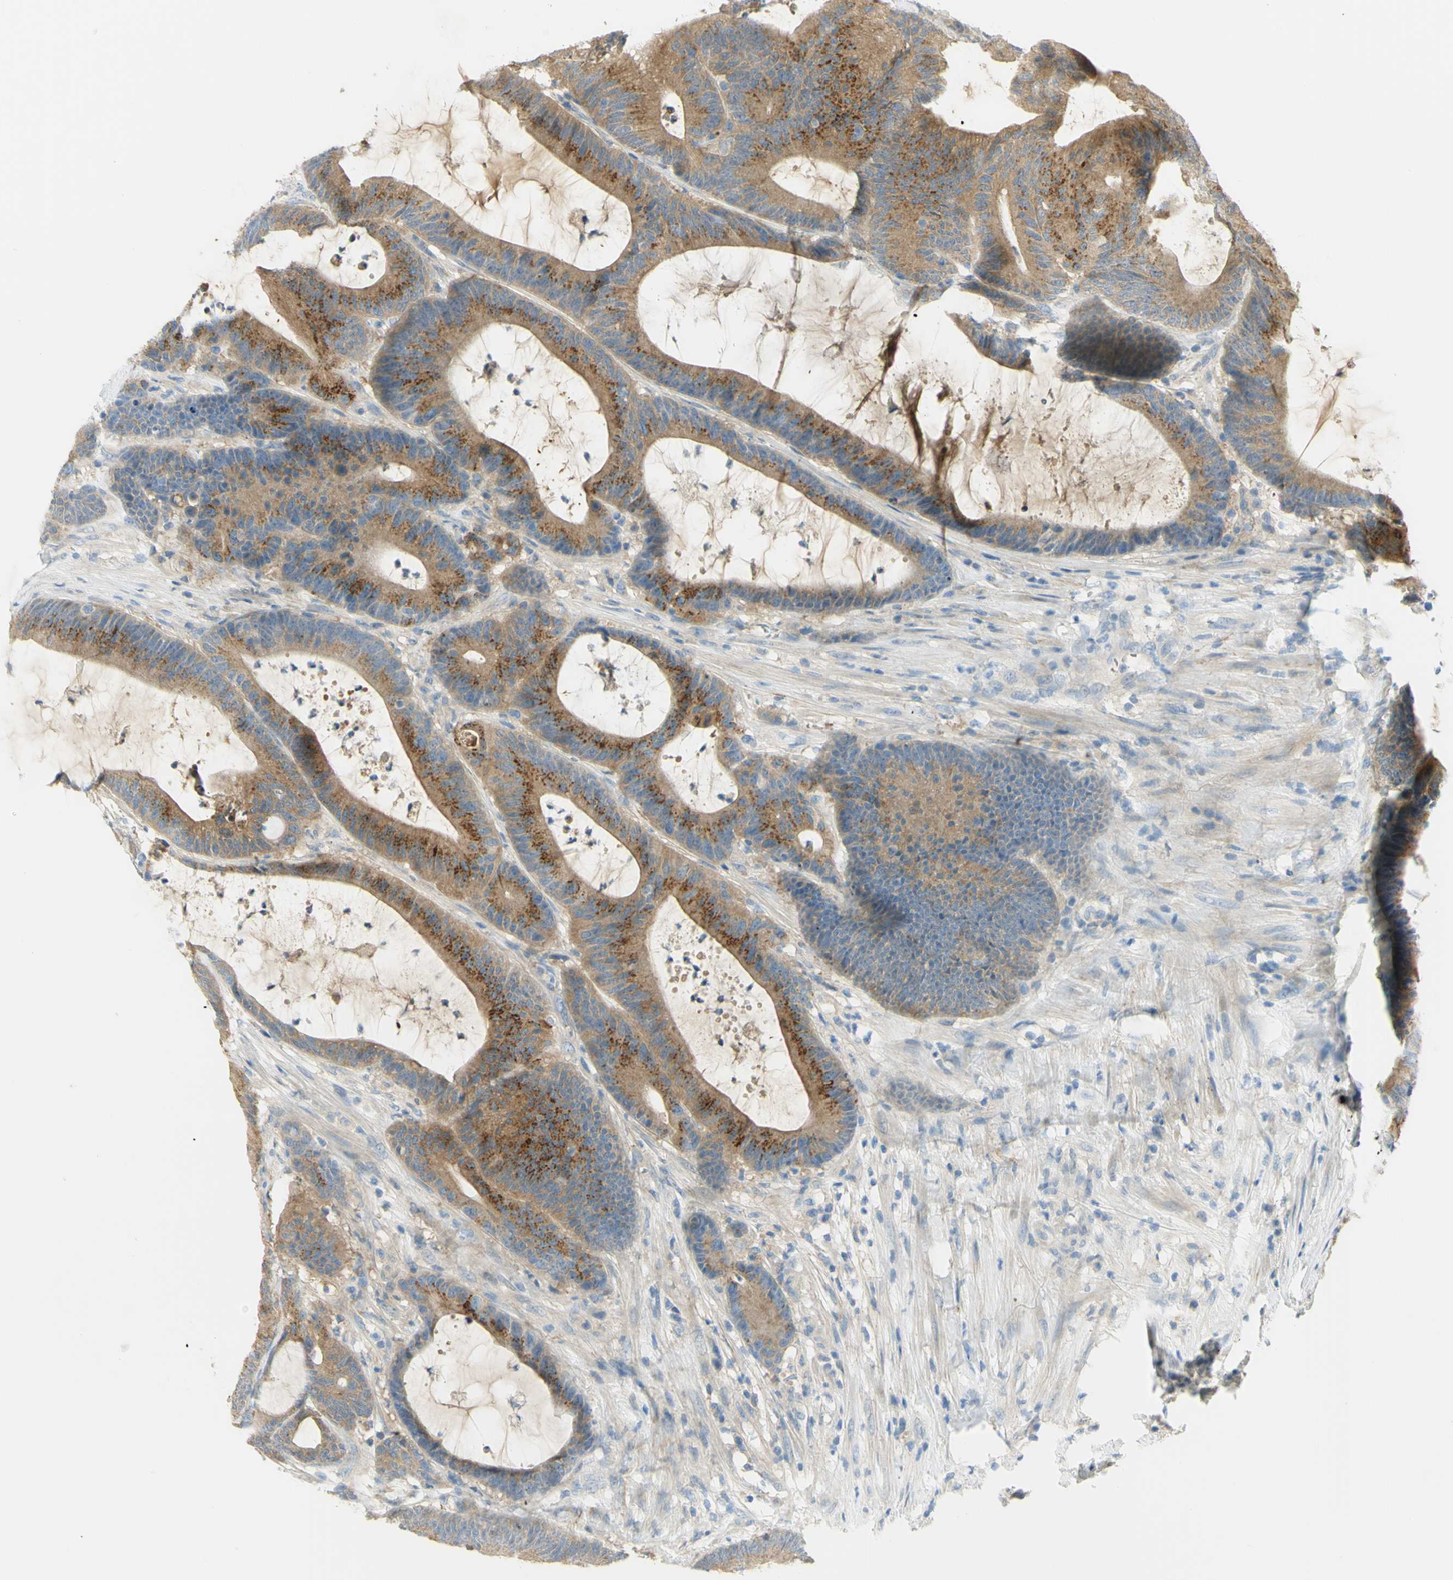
{"staining": {"intensity": "moderate", "quantity": ">75%", "location": "cytoplasmic/membranous"}, "tissue": "colorectal cancer", "cell_type": "Tumor cells", "image_type": "cancer", "snomed": [{"axis": "morphology", "description": "Adenocarcinoma, NOS"}, {"axis": "topography", "description": "Colon"}], "caption": "IHC photomicrograph of neoplastic tissue: colorectal cancer stained using IHC exhibits medium levels of moderate protein expression localized specifically in the cytoplasmic/membranous of tumor cells, appearing as a cytoplasmic/membranous brown color.", "gene": "GCNT3", "patient": {"sex": "female", "age": 84}}